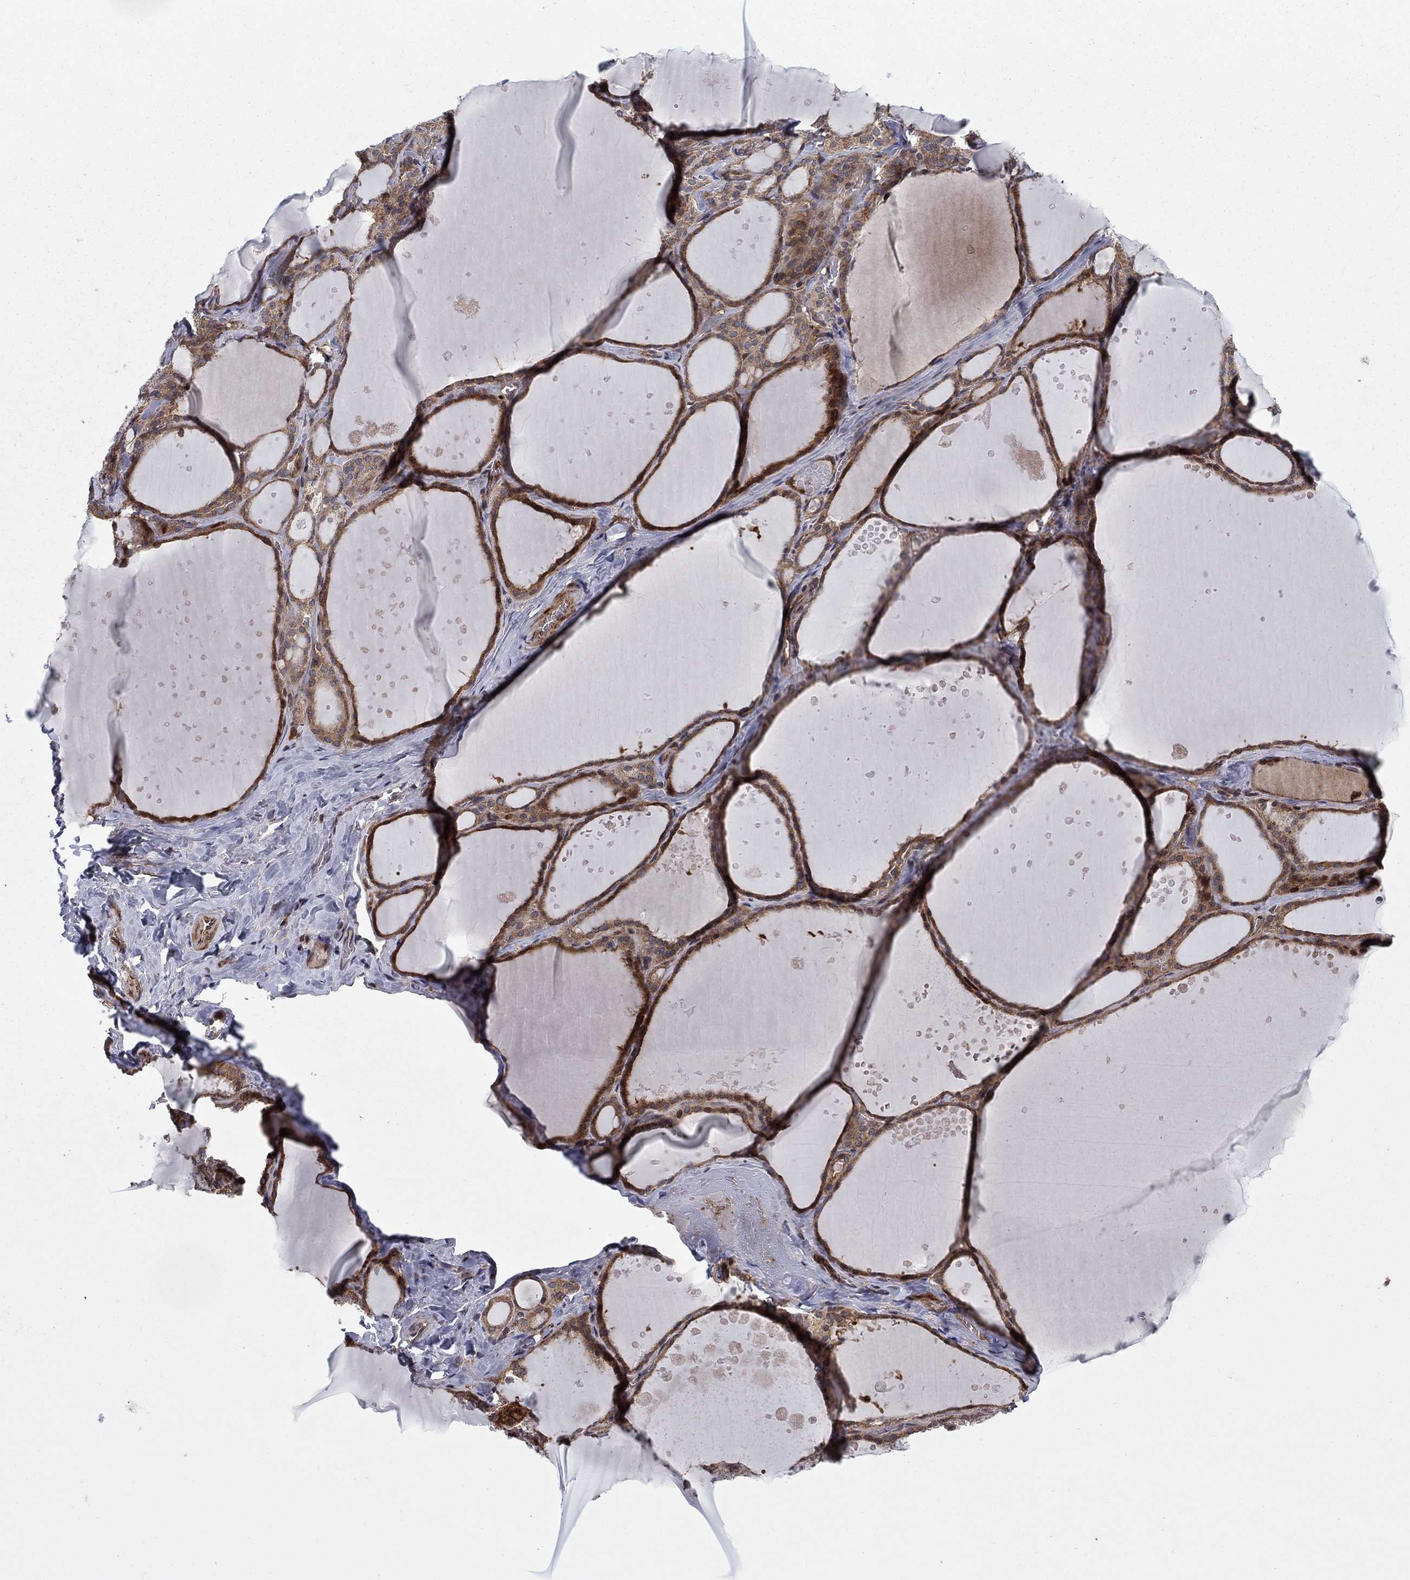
{"staining": {"intensity": "moderate", "quantity": ">75%", "location": "cytoplasmic/membranous"}, "tissue": "thyroid gland", "cell_type": "Glandular cells", "image_type": "normal", "snomed": [{"axis": "morphology", "description": "Normal tissue, NOS"}, {"axis": "topography", "description": "Thyroid gland"}], "caption": "Normal thyroid gland displays moderate cytoplasmic/membranous staining in about >75% of glandular cells (Brightfield microscopy of DAB IHC at high magnification)..", "gene": "HDAC4", "patient": {"sex": "male", "age": 63}}